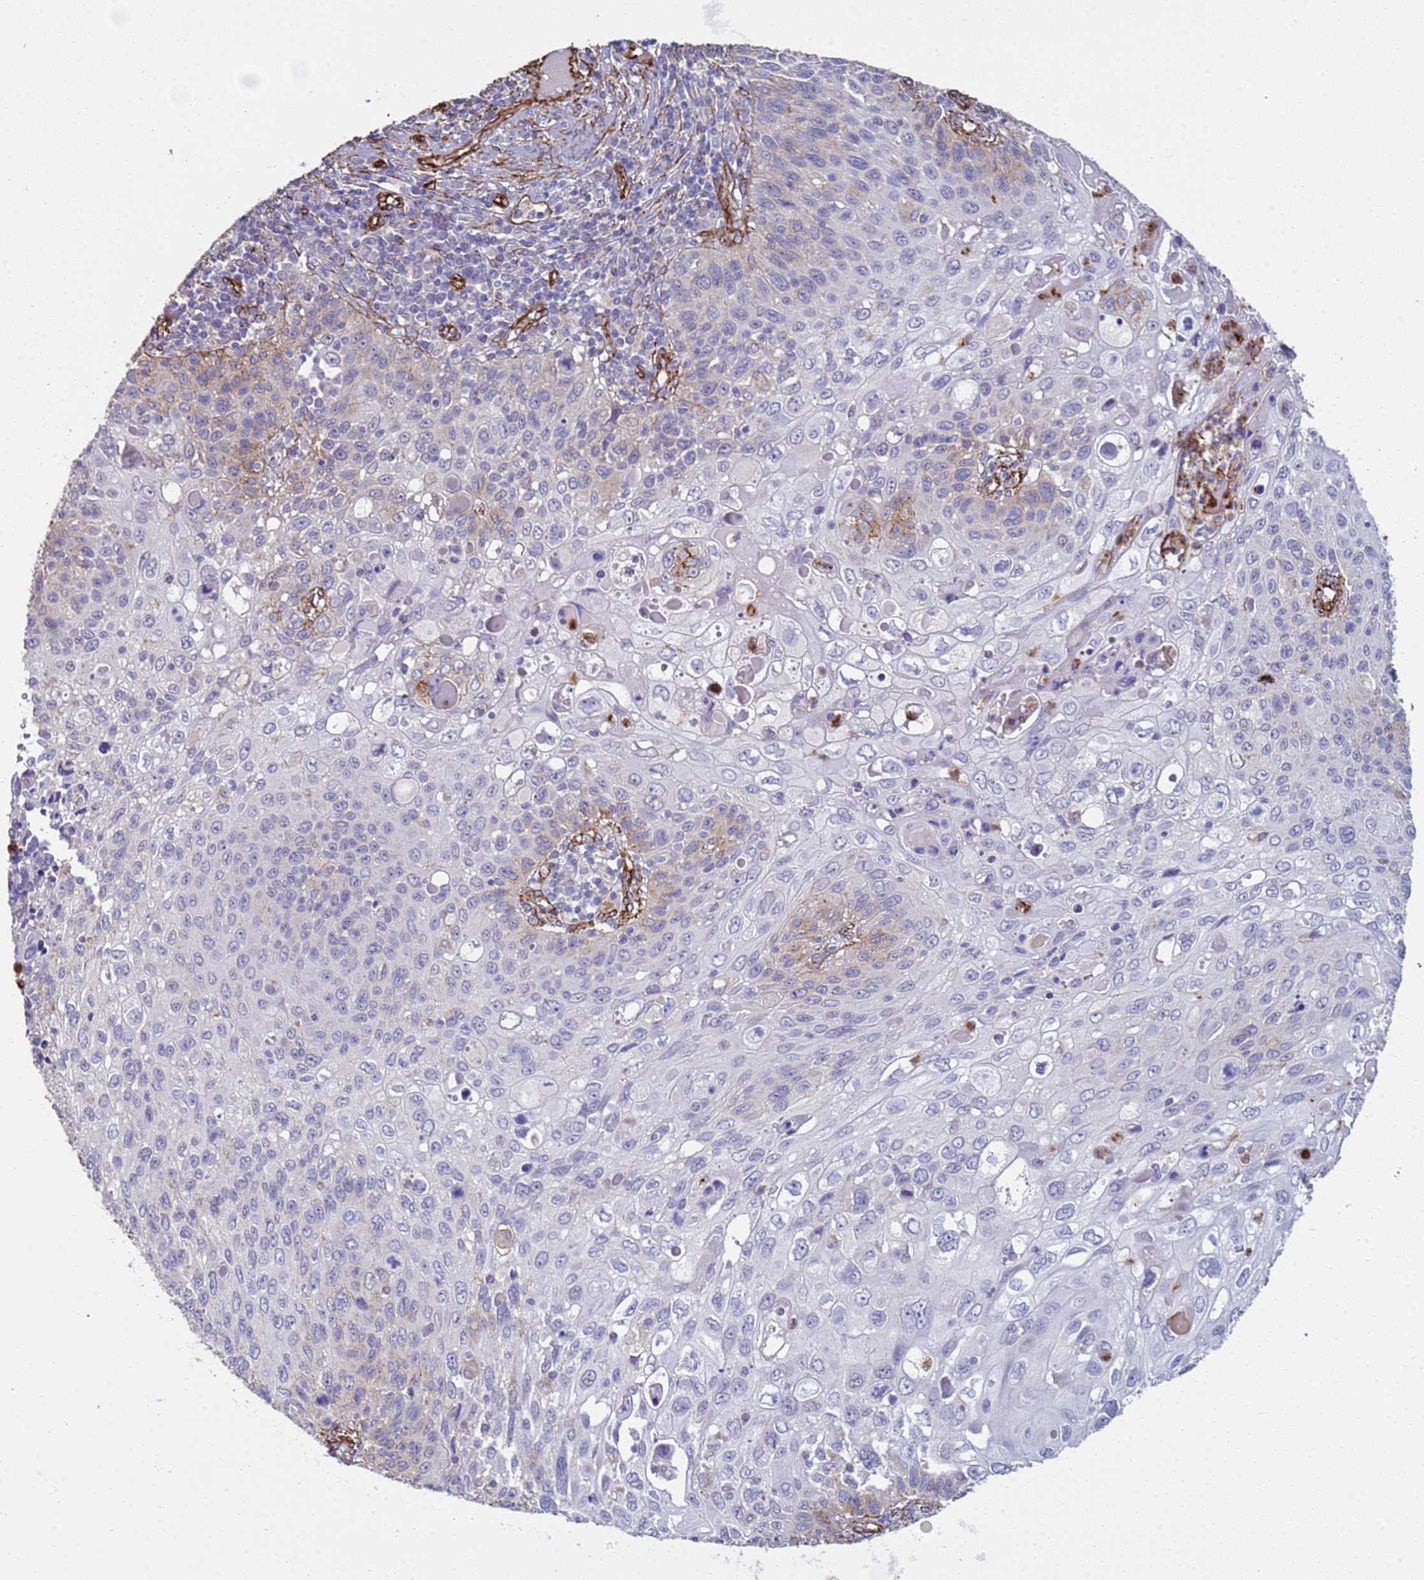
{"staining": {"intensity": "weak", "quantity": "<25%", "location": "cytoplasmic/membranous"}, "tissue": "cervical cancer", "cell_type": "Tumor cells", "image_type": "cancer", "snomed": [{"axis": "morphology", "description": "Squamous cell carcinoma, NOS"}, {"axis": "topography", "description": "Cervix"}], "caption": "Histopathology image shows no protein staining in tumor cells of cervical squamous cell carcinoma tissue. (DAB immunohistochemistry (IHC) visualized using brightfield microscopy, high magnification).", "gene": "GASK1A", "patient": {"sex": "female", "age": 70}}